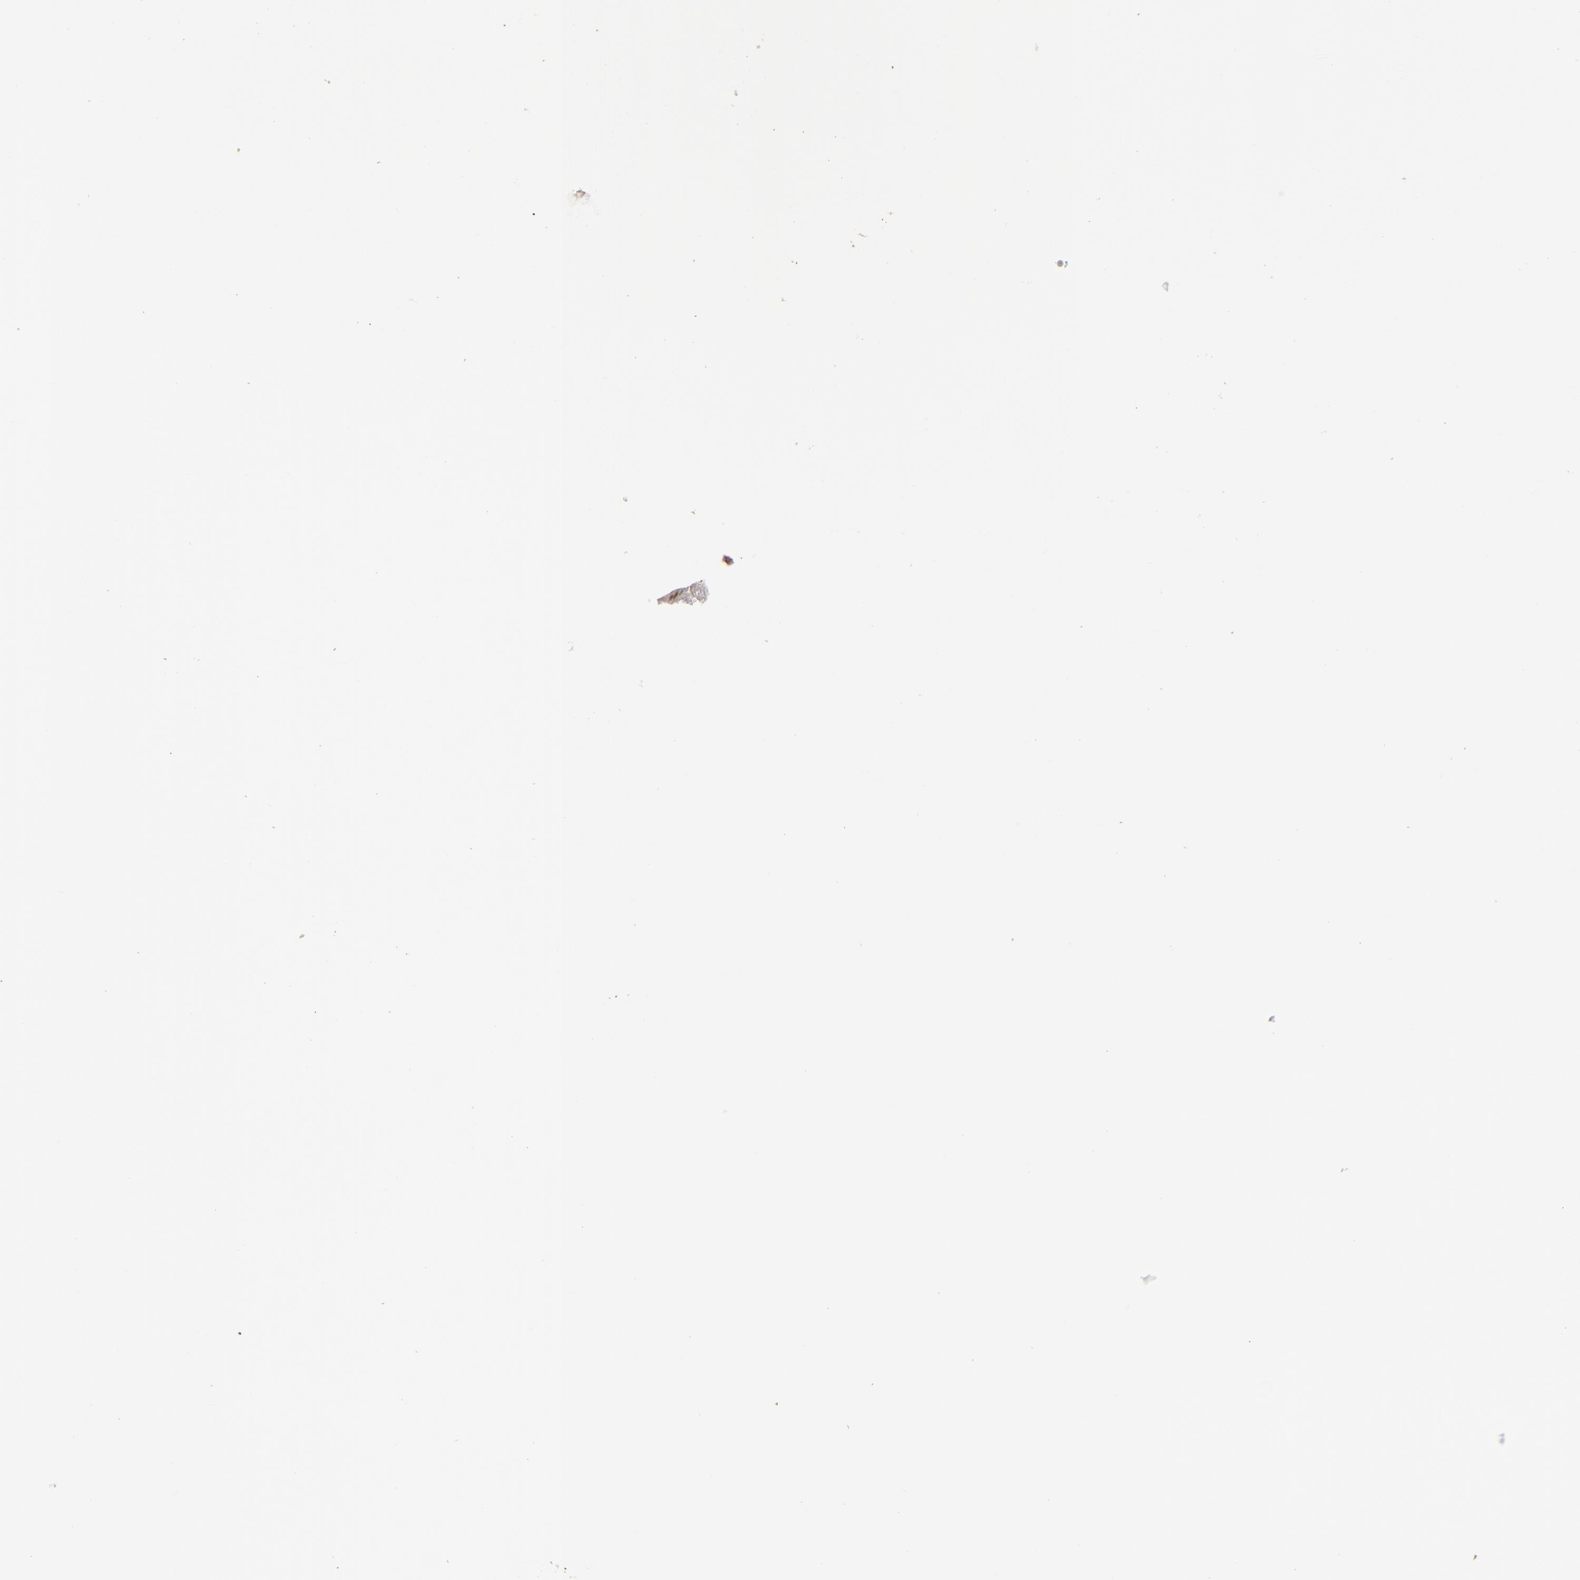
{"staining": {"intensity": "moderate", "quantity": "25%-75%", "location": "cytoplasmic/membranous"}, "tissue": "skin", "cell_type": "Epidermal cells", "image_type": "normal", "snomed": [{"axis": "morphology", "description": "Normal tissue, NOS"}, {"axis": "morphology", "description": "Hemorrhoids"}, {"axis": "morphology", "description": "Inflammation, NOS"}, {"axis": "topography", "description": "Anal"}], "caption": "A medium amount of moderate cytoplasmic/membranous positivity is identified in about 25%-75% of epidermal cells in unremarkable skin.", "gene": "ABL1", "patient": {"sex": "male", "age": 60}}